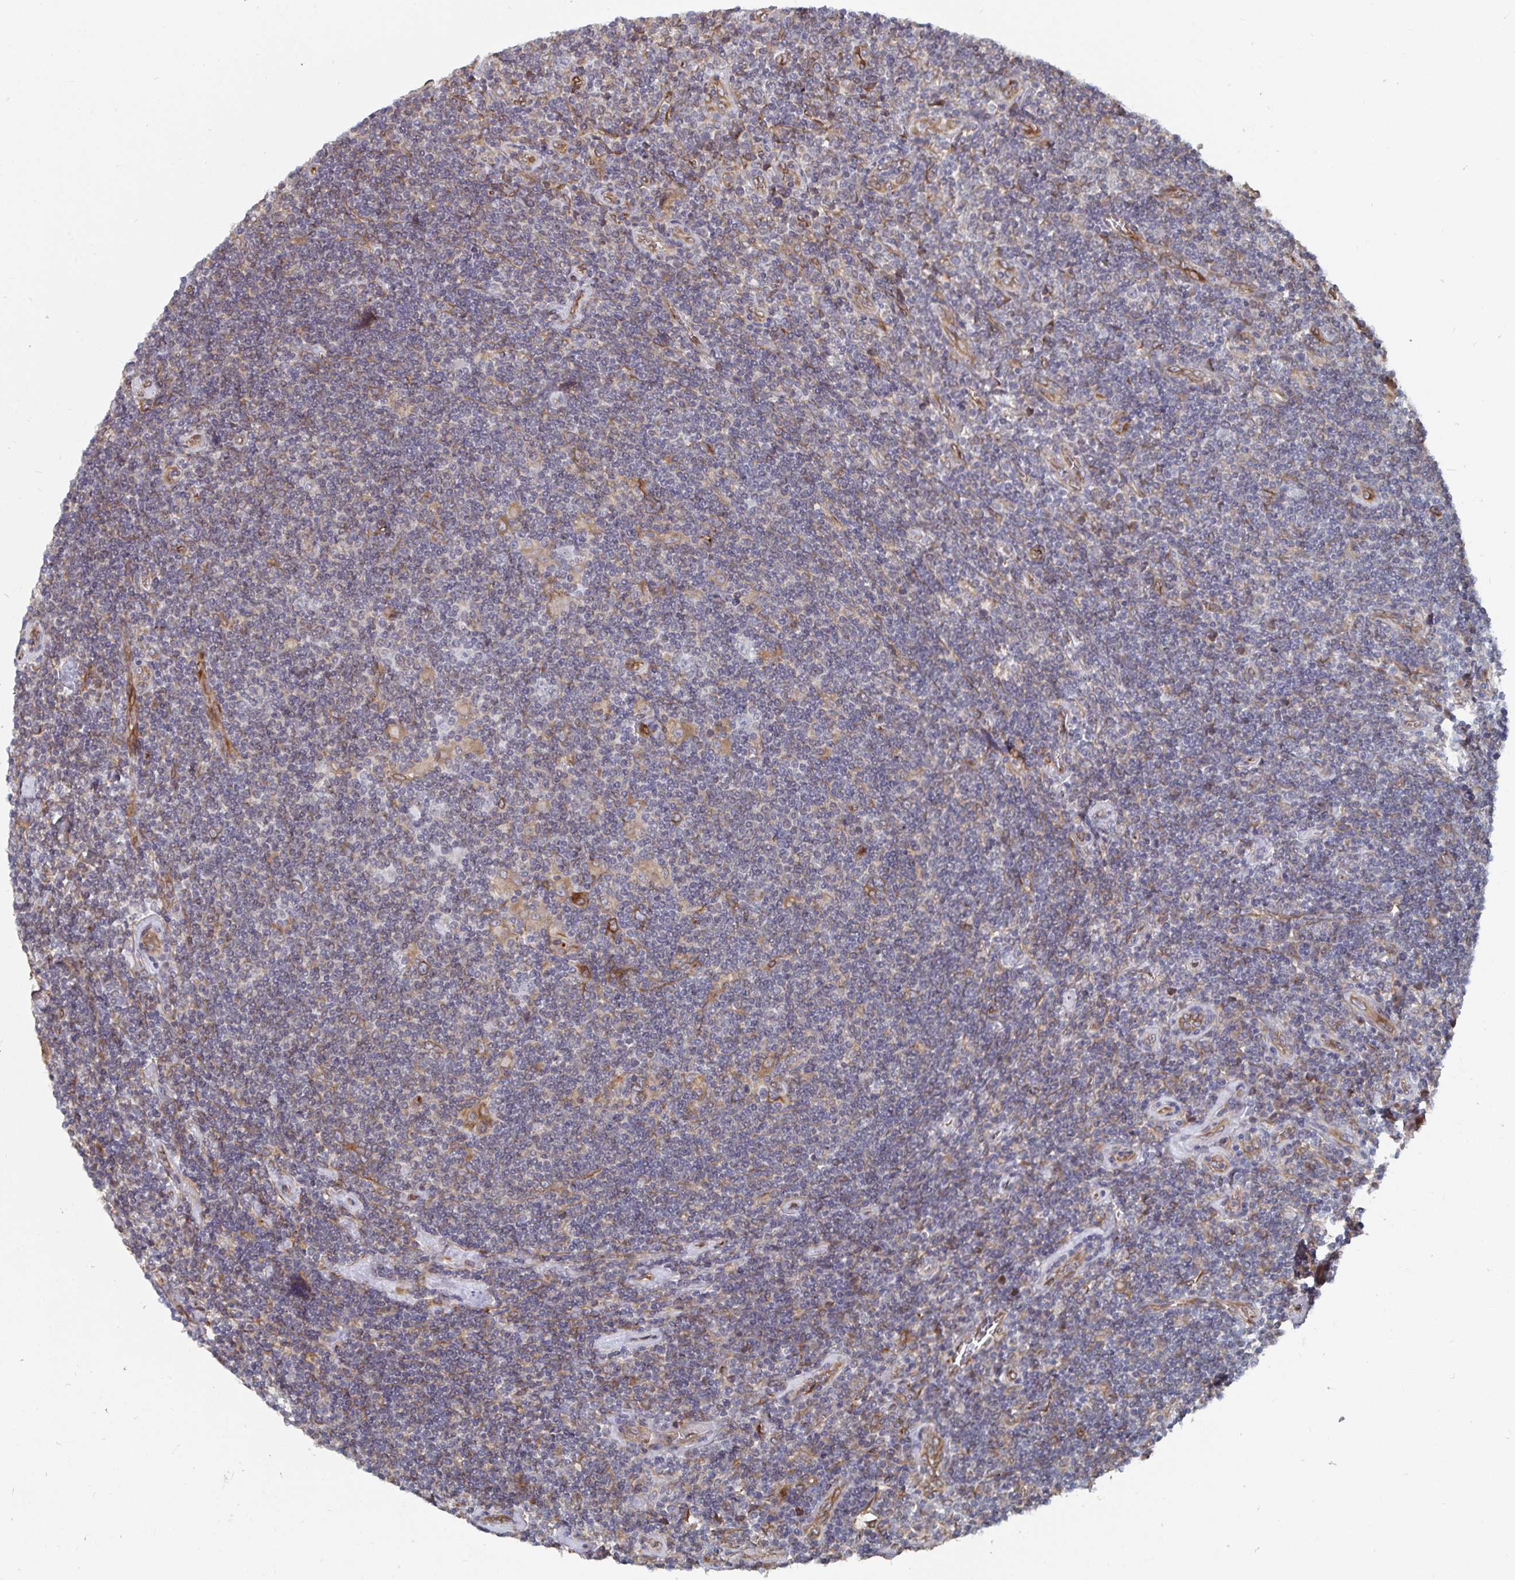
{"staining": {"intensity": "negative", "quantity": "none", "location": "none"}, "tissue": "lymphoma", "cell_type": "Tumor cells", "image_type": "cancer", "snomed": [{"axis": "morphology", "description": "Hodgkin's disease, NOS"}, {"axis": "topography", "description": "Lymph node"}], "caption": "Lymphoma was stained to show a protein in brown. There is no significant expression in tumor cells. (Immunohistochemistry, brightfield microscopy, high magnification).", "gene": "BCAP29", "patient": {"sex": "male", "age": 40}}